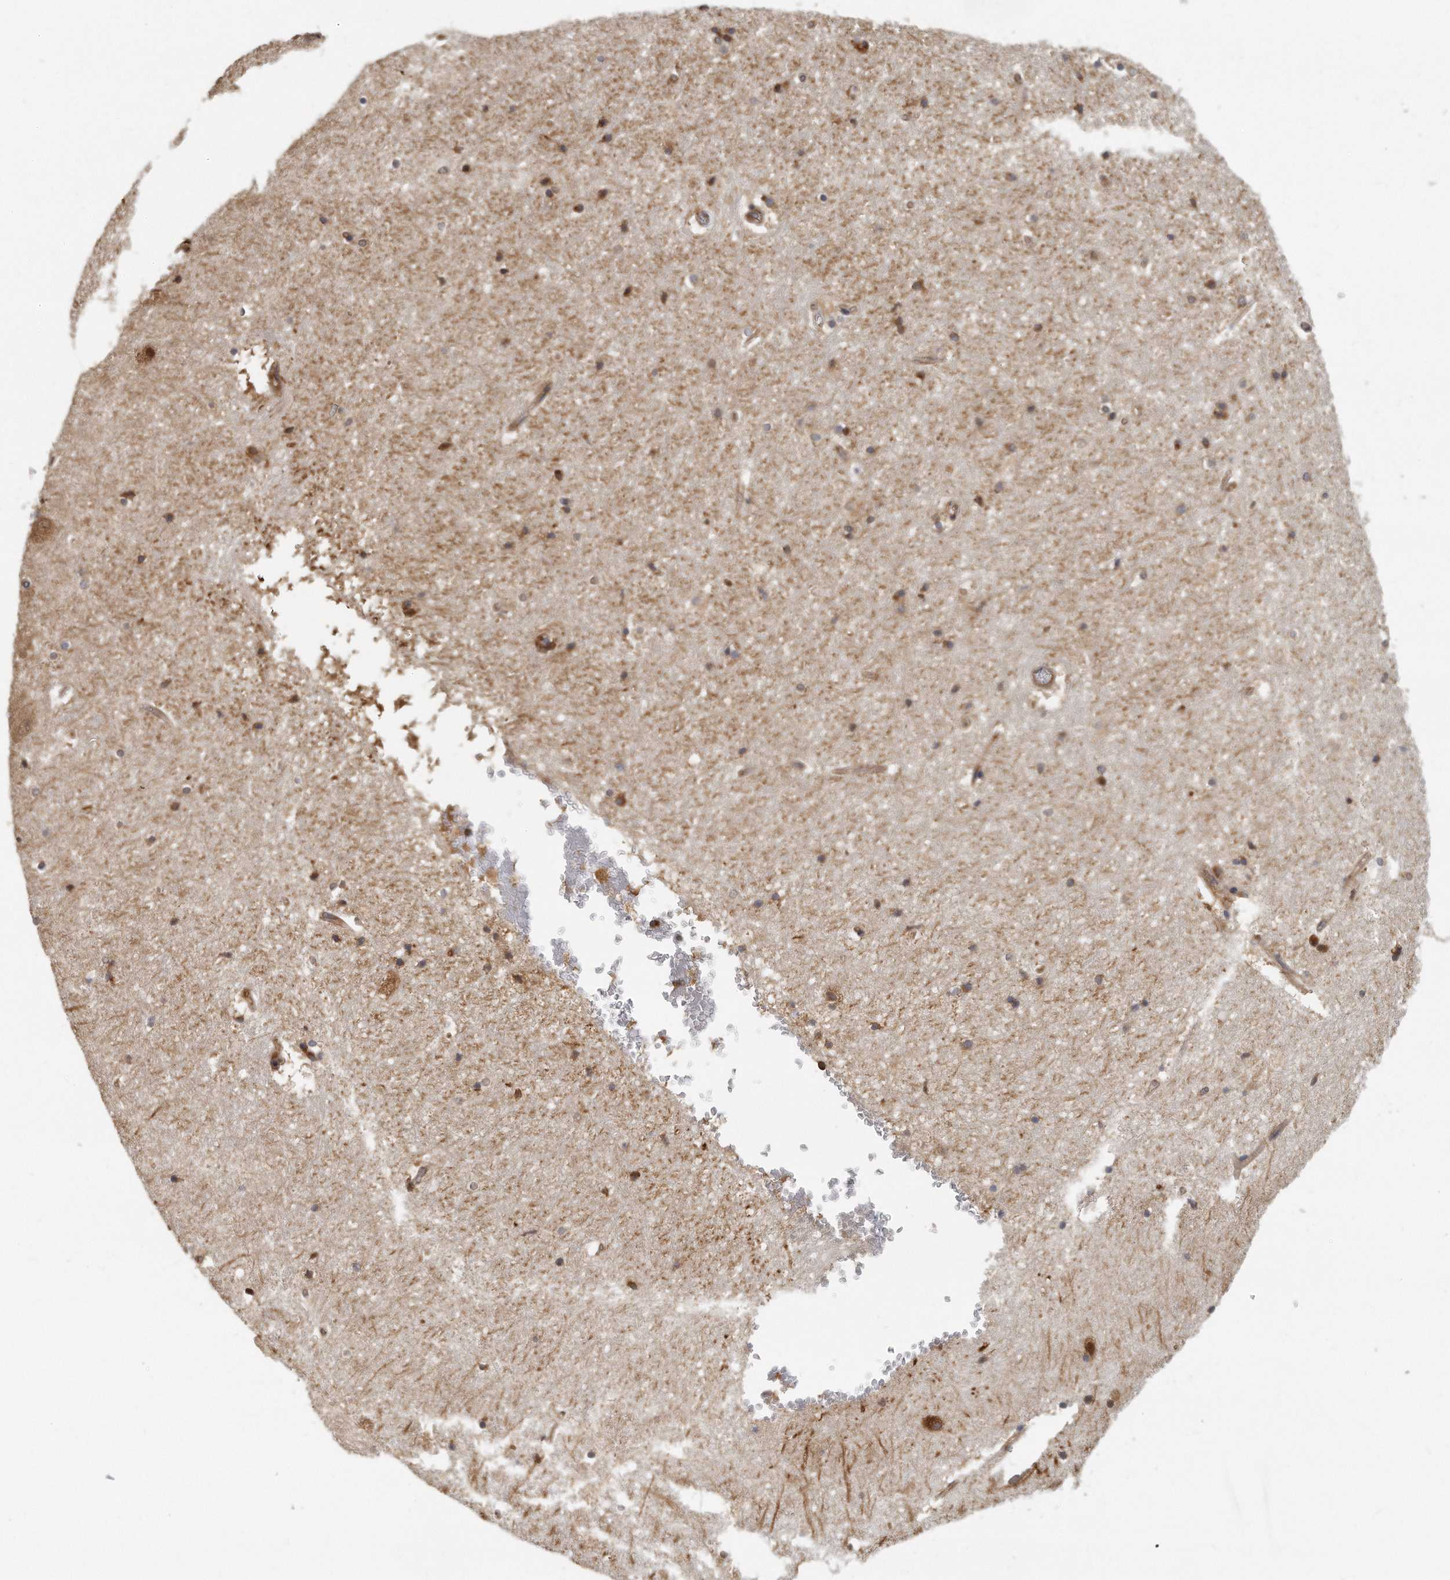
{"staining": {"intensity": "moderate", "quantity": ">75%", "location": "cytoplasmic/membranous"}, "tissue": "hippocampus", "cell_type": "Glial cells", "image_type": "normal", "snomed": [{"axis": "morphology", "description": "Normal tissue, NOS"}, {"axis": "topography", "description": "Hippocampus"}], "caption": "Immunohistochemical staining of normal hippocampus demonstrates moderate cytoplasmic/membranous protein staining in about >75% of glial cells.", "gene": "EIF3I", "patient": {"sex": "female", "age": 52}}